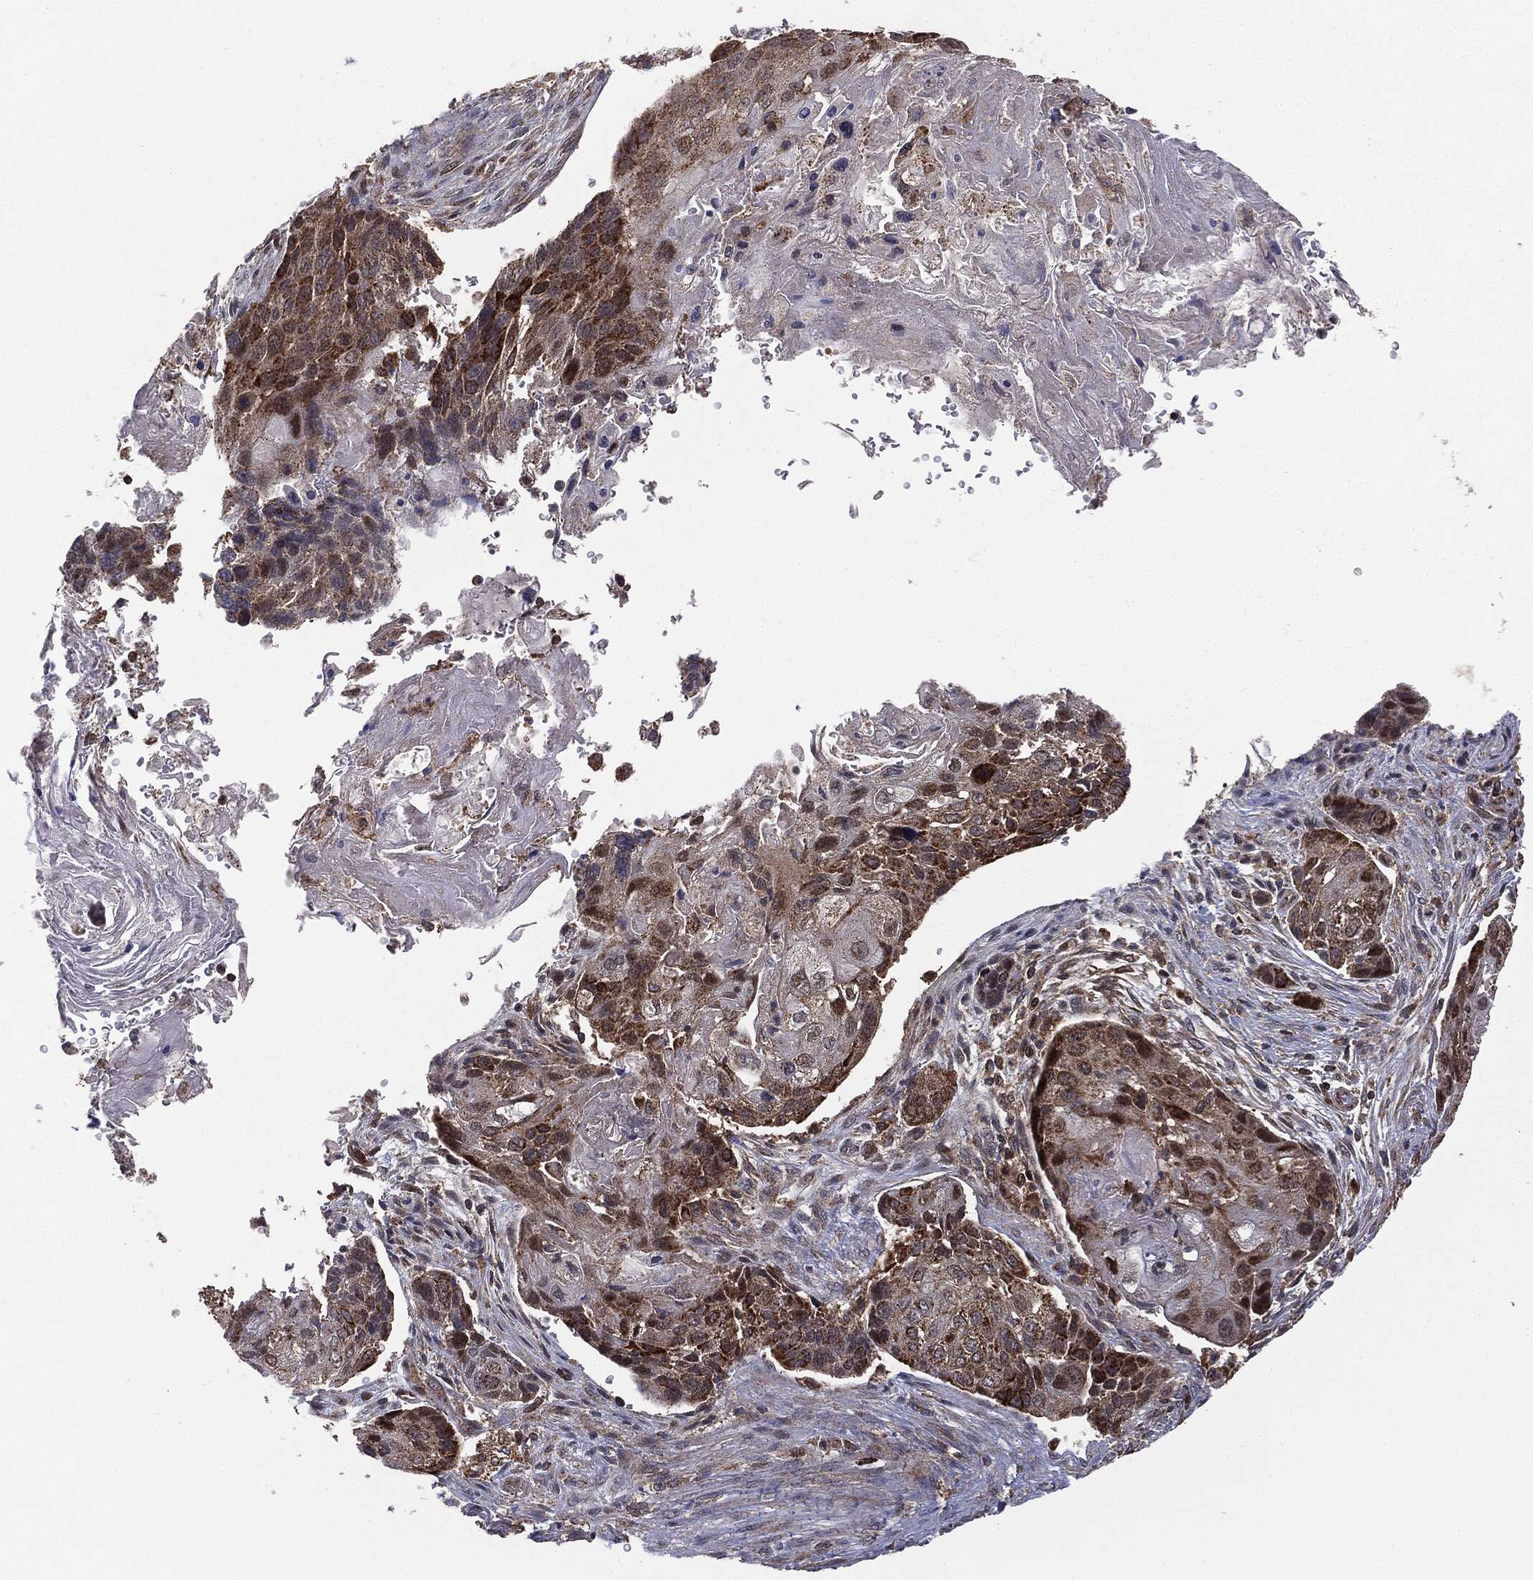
{"staining": {"intensity": "moderate", "quantity": ">75%", "location": "cytoplasmic/membranous"}, "tissue": "lung cancer", "cell_type": "Tumor cells", "image_type": "cancer", "snomed": [{"axis": "morphology", "description": "Normal tissue, NOS"}, {"axis": "morphology", "description": "Squamous cell carcinoma, NOS"}, {"axis": "topography", "description": "Bronchus"}, {"axis": "topography", "description": "Lung"}], "caption": "Immunohistochemistry photomicrograph of human squamous cell carcinoma (lung) stained for a protein (brown), which shows medium levels of moderate cytoplasmic/membranous positivity in about >75% of tumor cells.", "gene": "MTOR", "patient": {"sex": "male", "age": 69}}